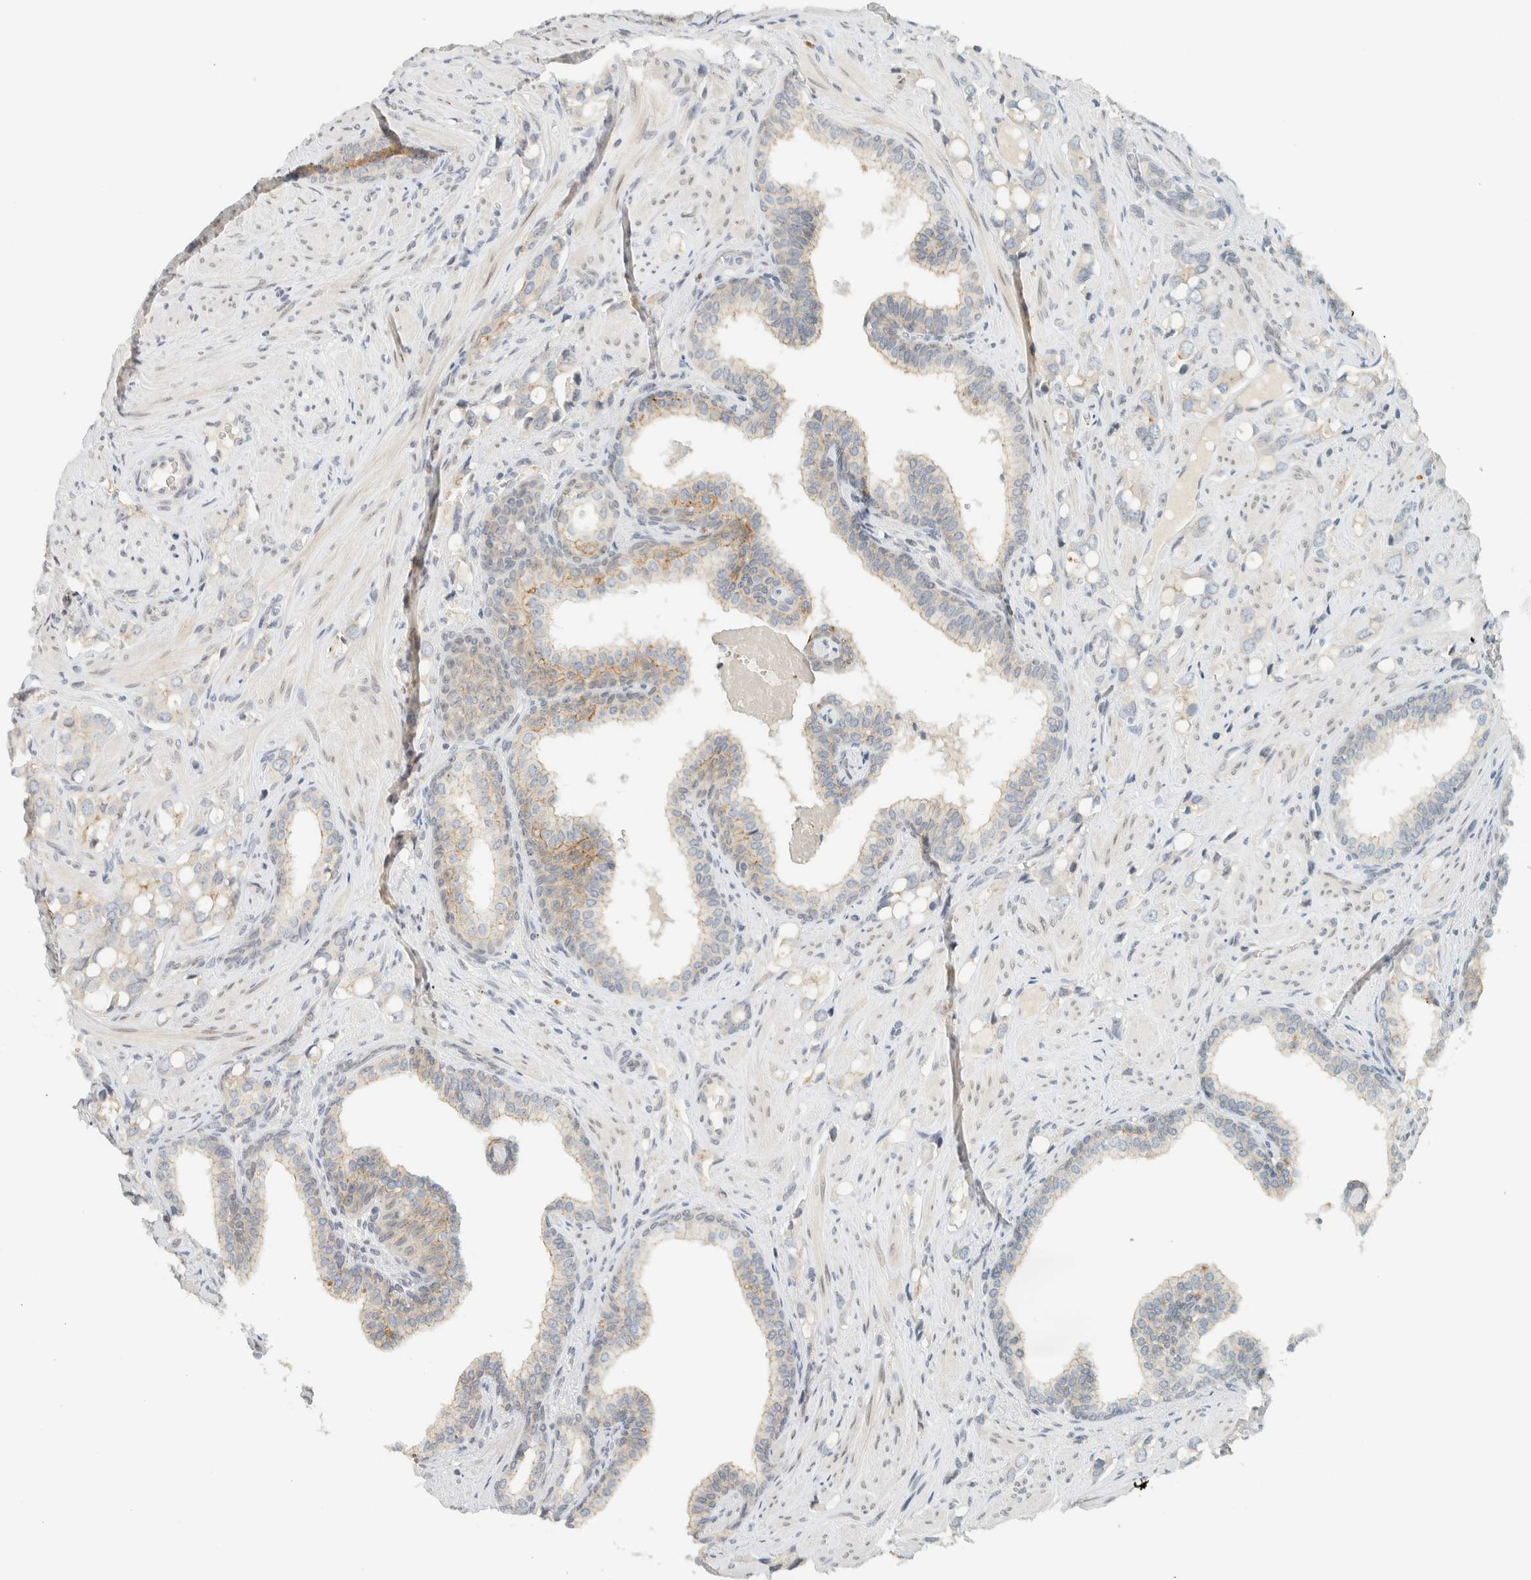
{"staining": {"intensity": "weak", "quantity": "<25%", "location": "cytoplasmic/membranous"}, "tissue": "prostate cancer", "cell_type": "Tumor cells", "image_type": "cancer", "snomed": [{"axis": "morphology", "description": "Adenocarcinoma, High grade"}, {"axis": "topography", "description": "Prostate"}], "caption": "The immunohistochemistry photomicrograph has no significant positivity in tumor cells of prostate cancer (high-grade adenocarcinoma) tissue. Brightfield microscopy of IHC stained with DAB (3,3'-diaminobenzidine) (brown) and hematoxylin (blue), captured at high magnification.", "gene": "C1QTNF12", "patient": {"sex": "male", "age": 52}}